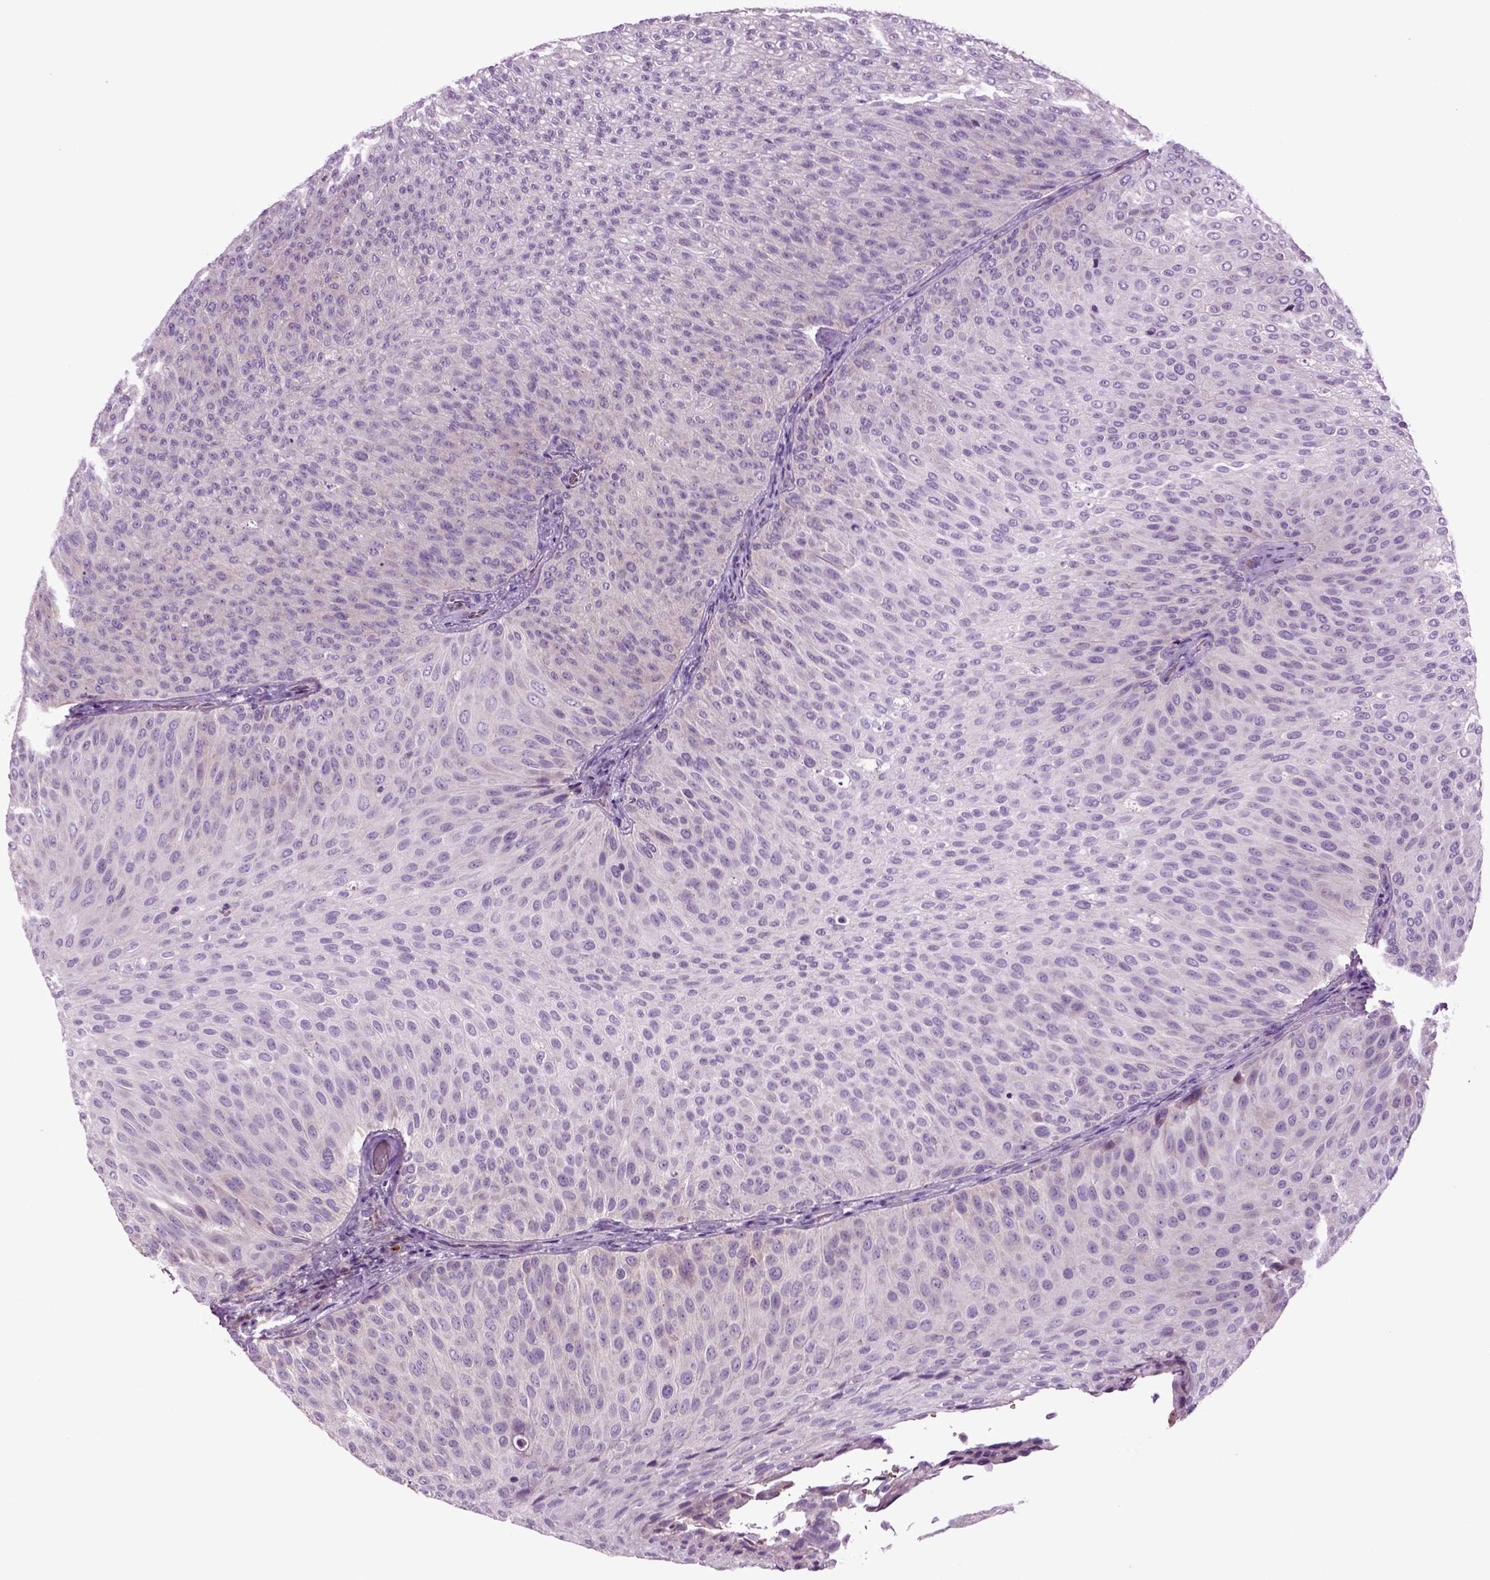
{"staining": {"intensity": "negative", "quantity": "none", "location": "none"}, "tissue": "urothelial cancer", "cell_type": "Tumor cells", "image_type": "cancer", "snomed": [{"axis": "morphology", "description": "Urothelial carcinoma, Low grade"}, {"axis": "topography", "description": "Urinary bladder"}], "caption": "High magnification brightfield microscopy of low-grade urothelial carcinoma stained with DAB (3,3'-diaminobenzidine) (brown) and counterstained with hematoxylin (blue): tumor cells show no significant positivity.", "gene": "SPON1", "patient": {"sex": "male", "age": 78}}